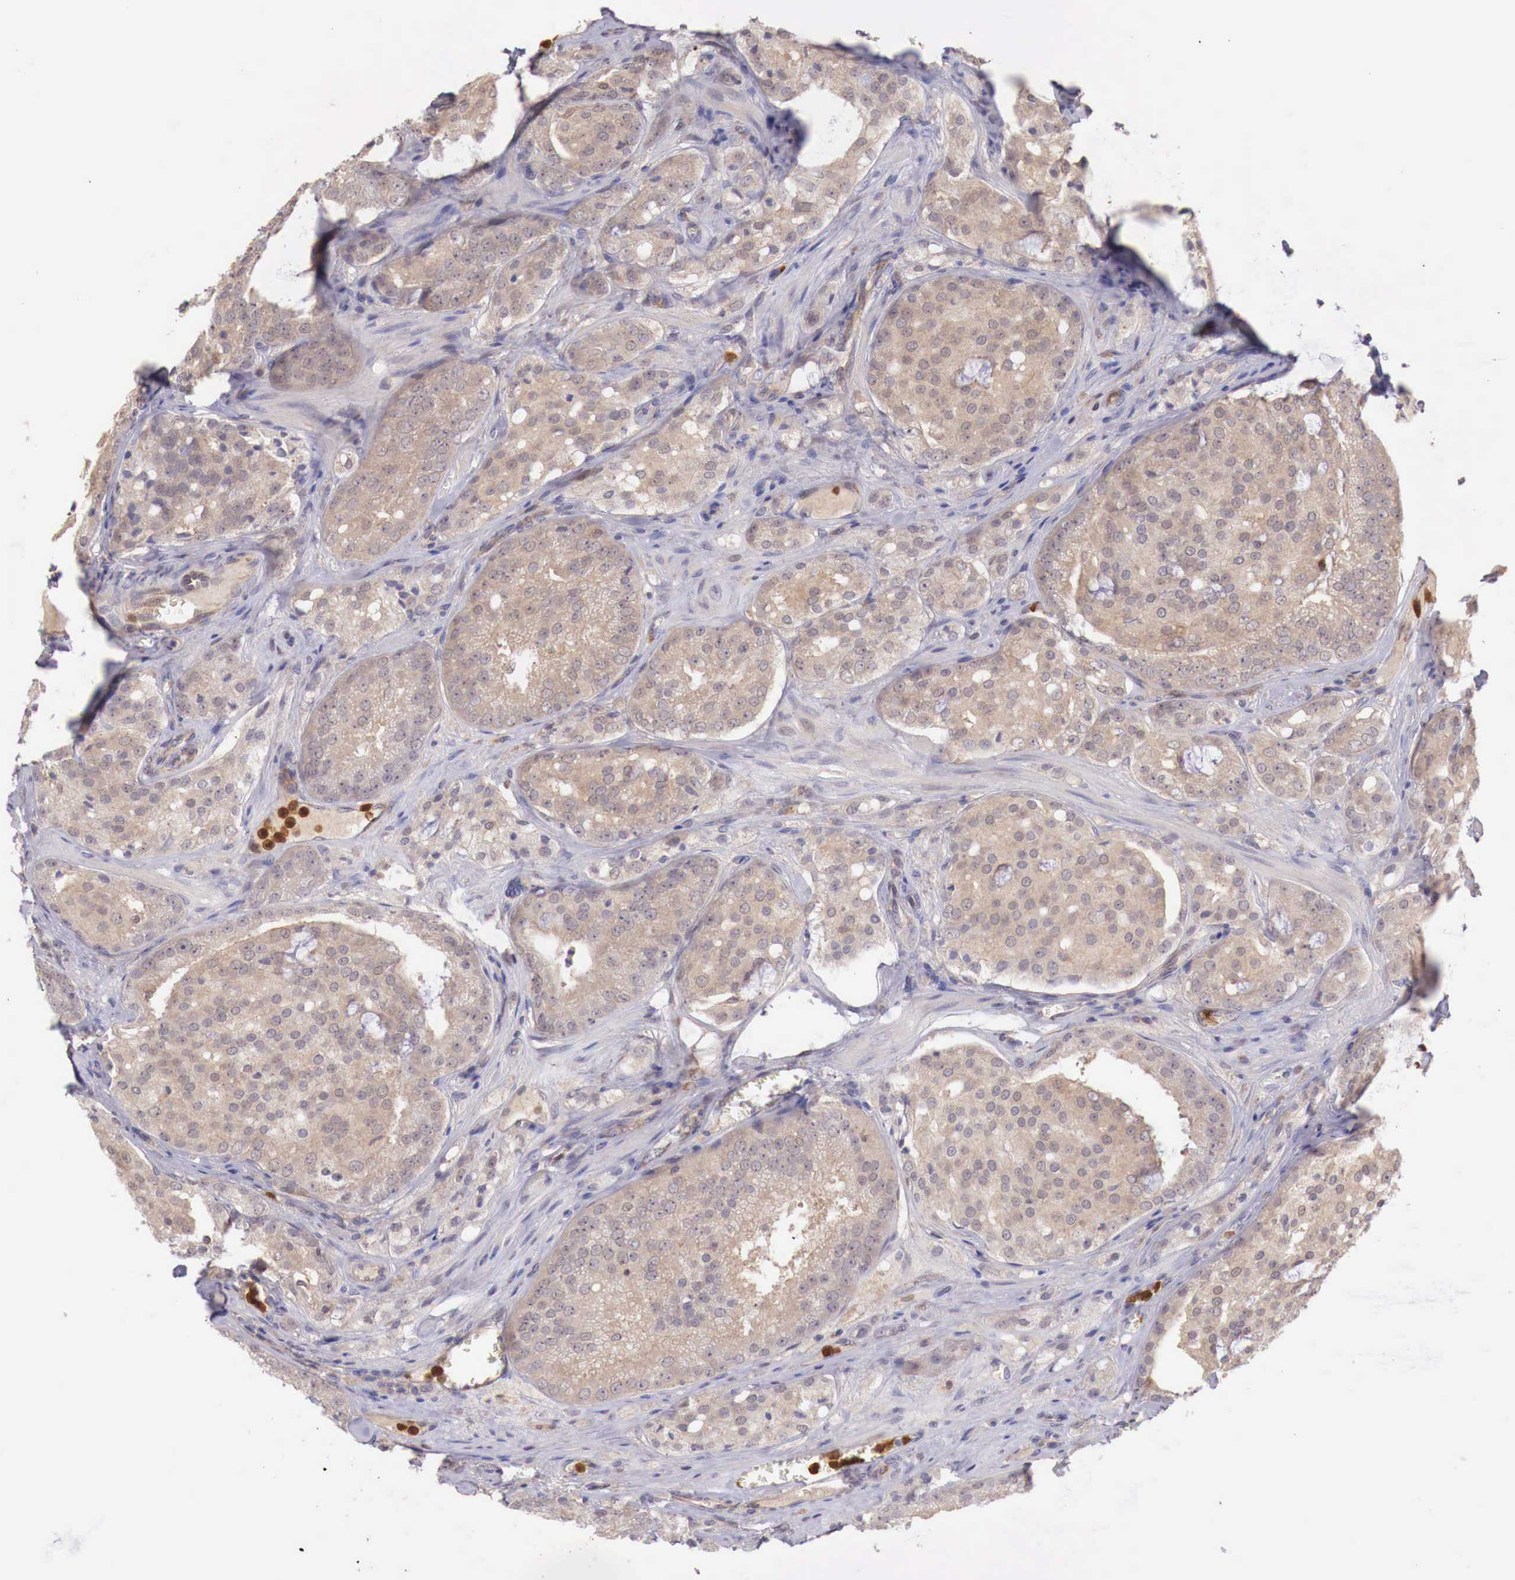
{"staining": {"intensity": "weak", "quantity": ">75%", "location": "cytoplasmic/membranous"}, "tissue": "prostate cancer", "cell_type": "Tumor cells", "image_type": "cancer", "snomed": [{"axis": "morphology", "description": "Adenocarcinoma, Medium grade"}, {"axis": "topography", "description": "Prostate"}], "caption": "This histopathology image demonstrates immunohistochemistry (IHC) staining of prostate adenocarcinoma (medium-grade), with low weak cytoplasmic/membranous staining in about >75% of tumor cells.", "gene": "GAB2", "patient": {"sex": "male", "age": 60}}